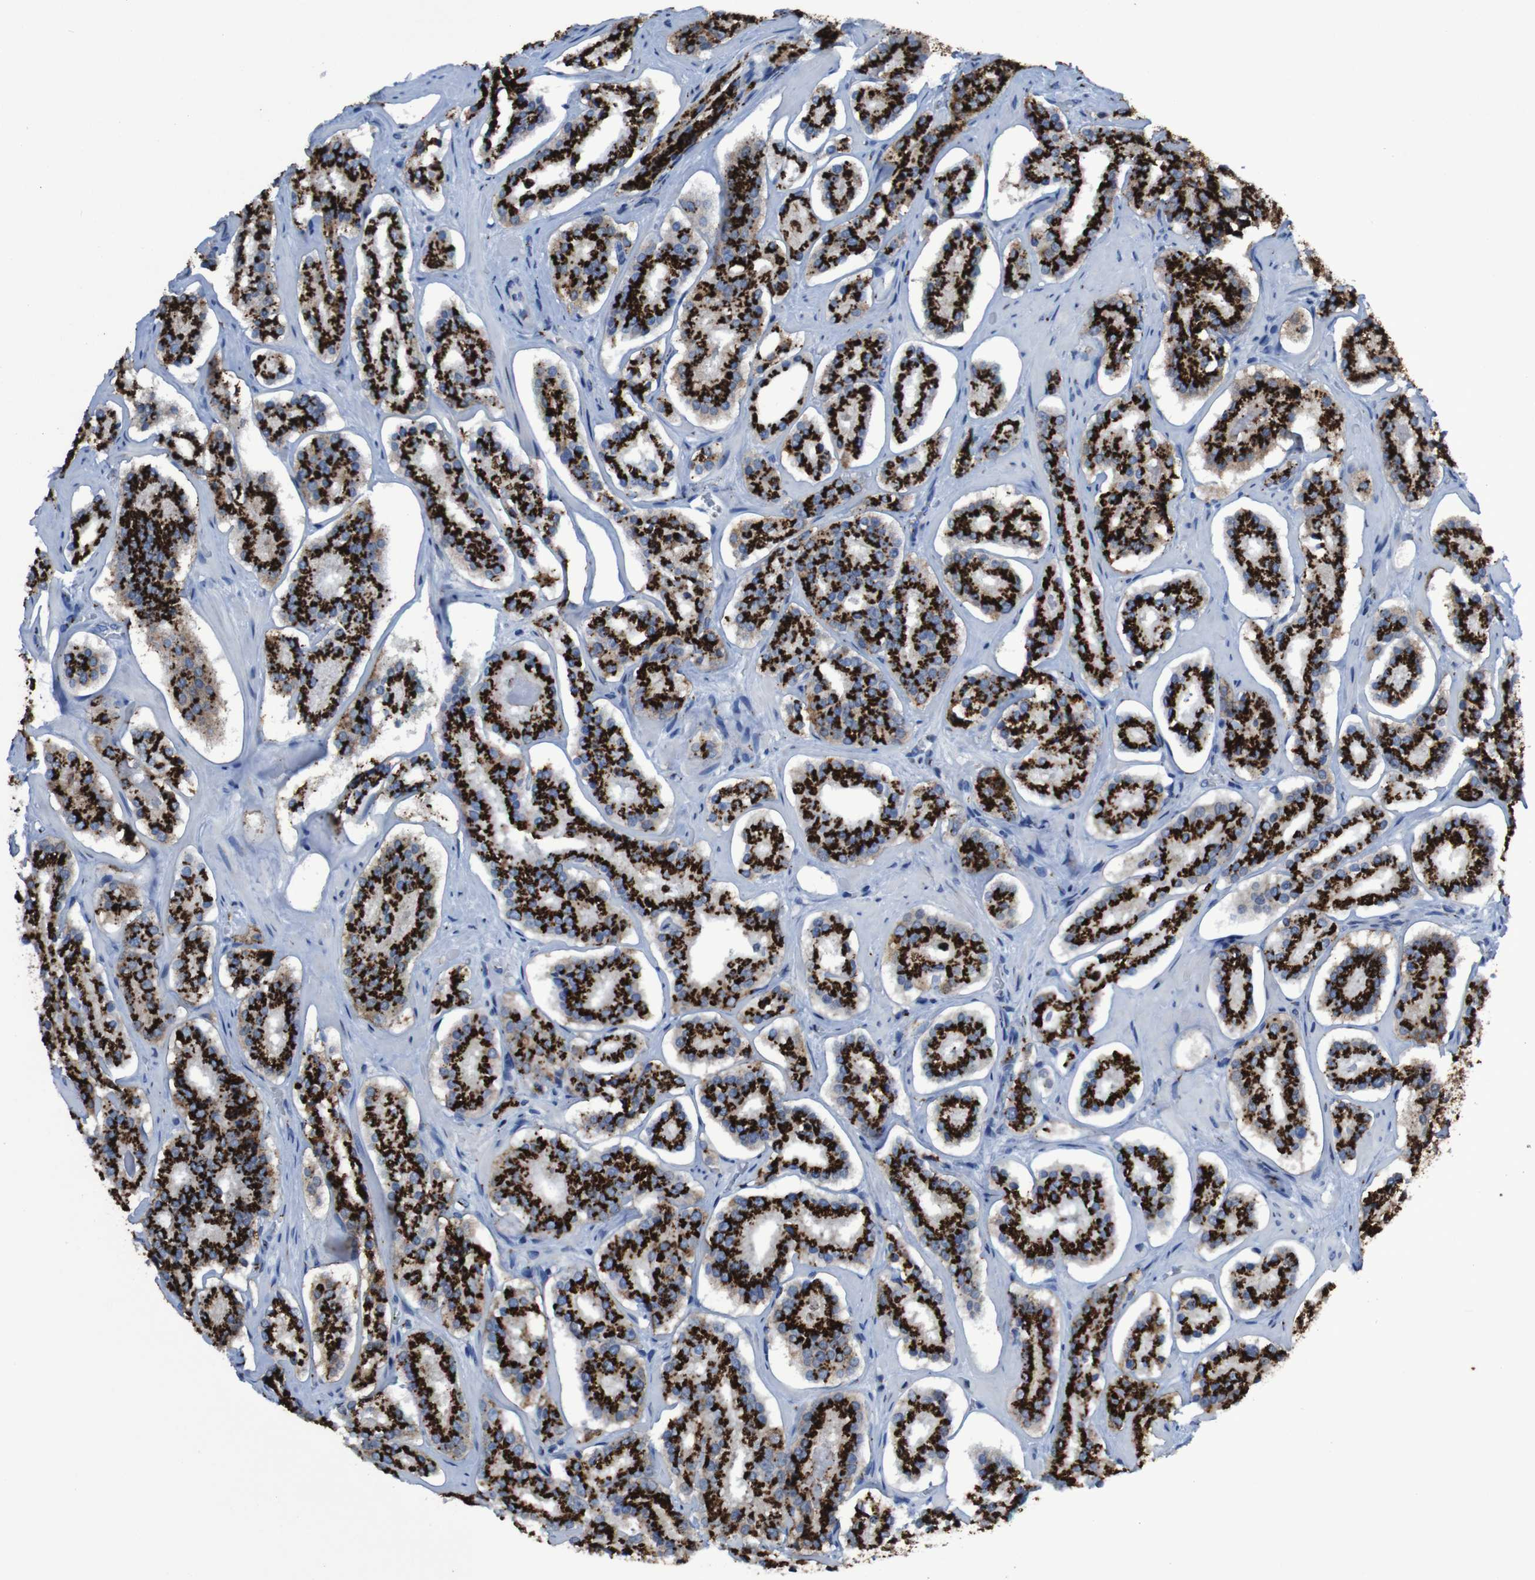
{"staining": {"intensity": "strong", "quantity": ">75%", "location": "cytoplasmic/membranous"}, "tissue": "prostate cancer", "cell_type": "Tumor cells", "image_type": "cancer", "snomed": [{"axis": "morphology", "description": "Adenocarcinoma, High grade"}, {"axis": "topography", "description": "Prostate"}], "caption": "Tumor cells show high levels of strong cytoplasmic/membranous staining in about >75% of cells in human prostate cancer. (IHC, brightfield microscopy, high magnification).", "gene": "GOLM1", "patient": {"sex": "male", "age": 60}}